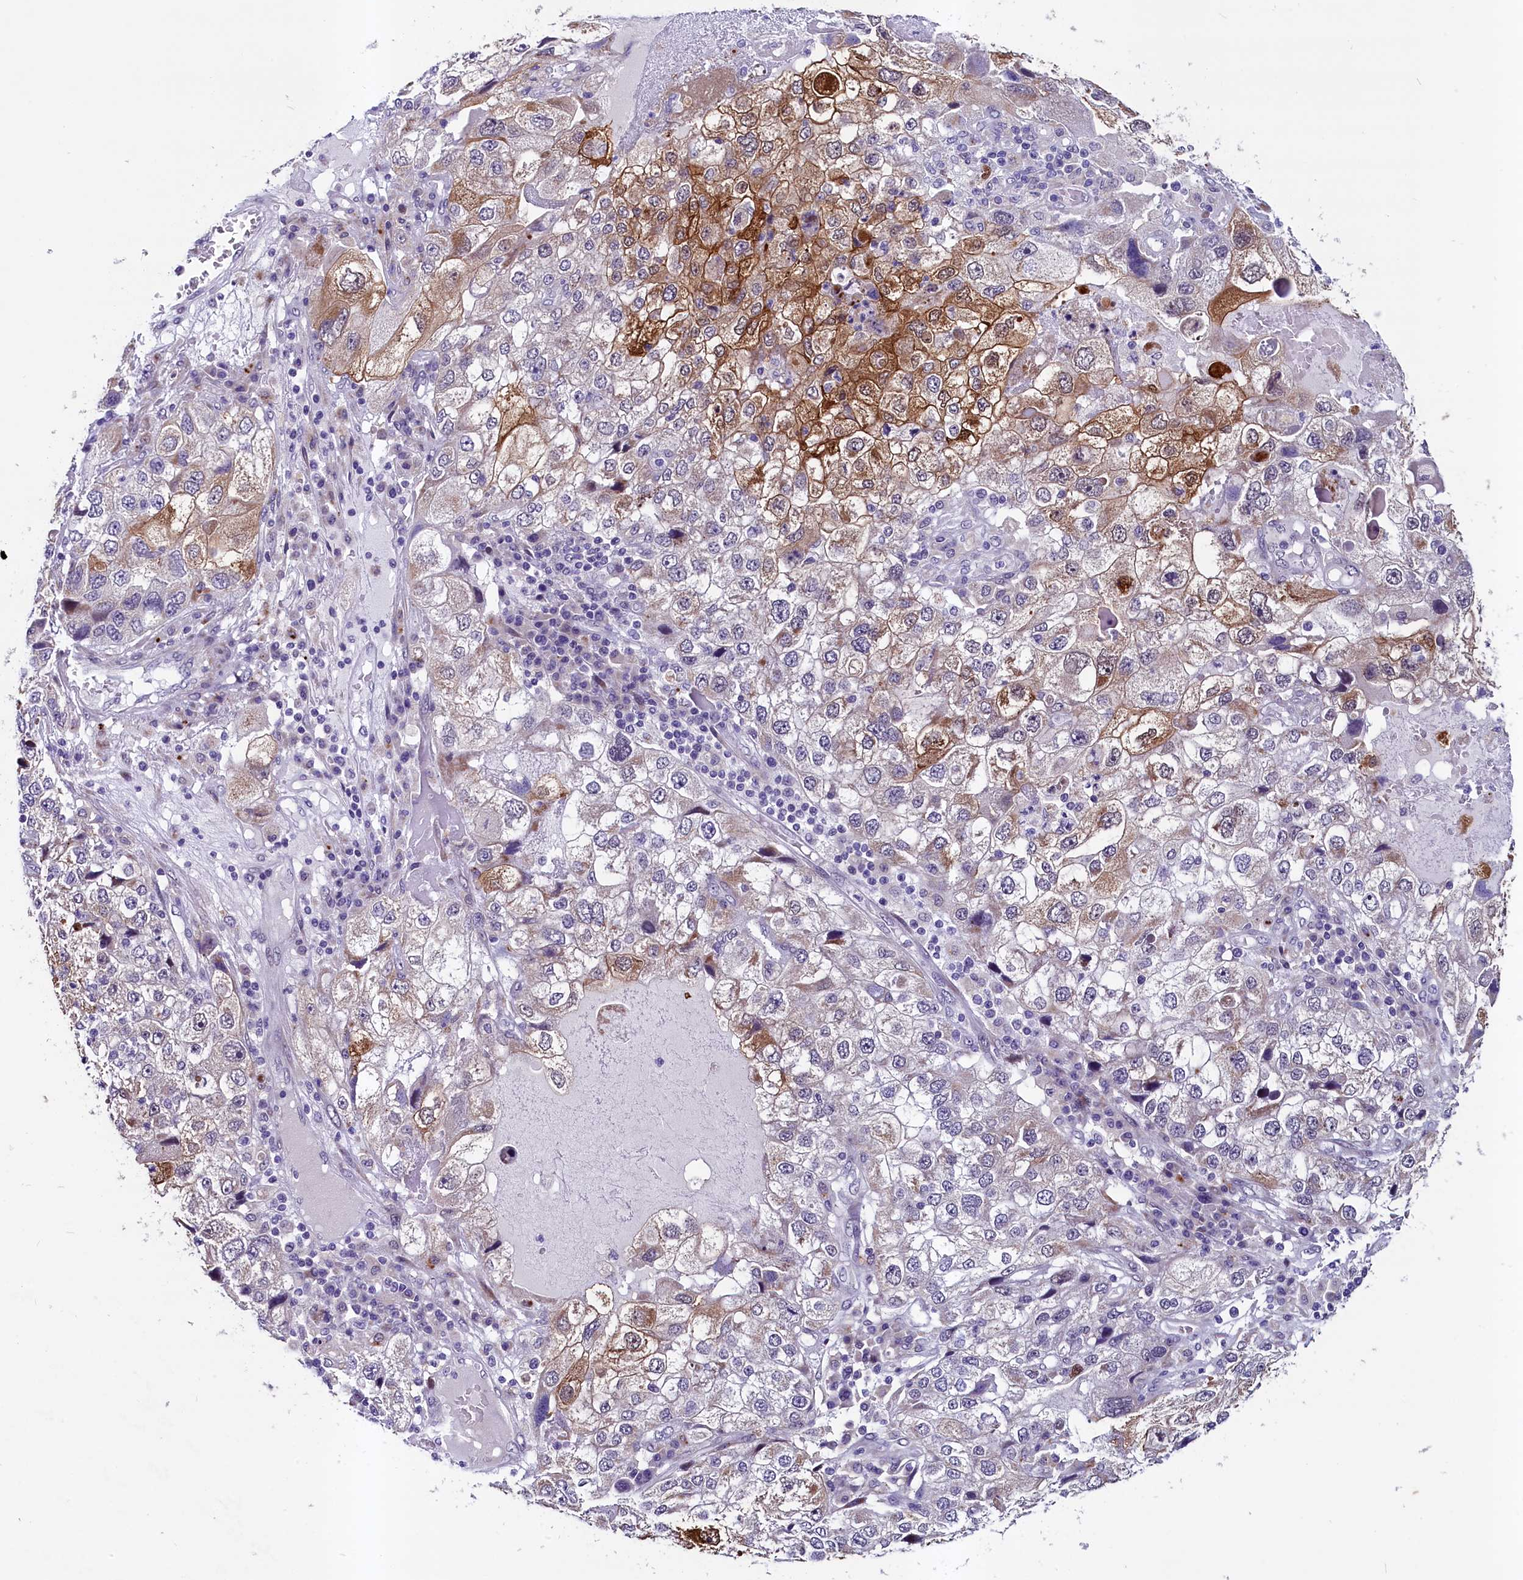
{"staining": {"intensity": "moderate", "quantity": "<25%", "location": "cytoplasmic/membranous"}, "tissue": "endometrial cancer", "cell_type": "Tumor cells", "image_type": "cancer", "snomed": [{"axis": "morphology", "description": "Adenocarcinoma, NOS"}, {"axis": "topography", "description": "Endometrium"}], "caption": "A micrograph of human endometrial cancer (adenocarcinoma) stained for a protein demonstrates moderate cytoplasmic/membranous brown staining in tumor cells.", "gene": "SCD5", "patient": {"sex": "female", "age": 49}}